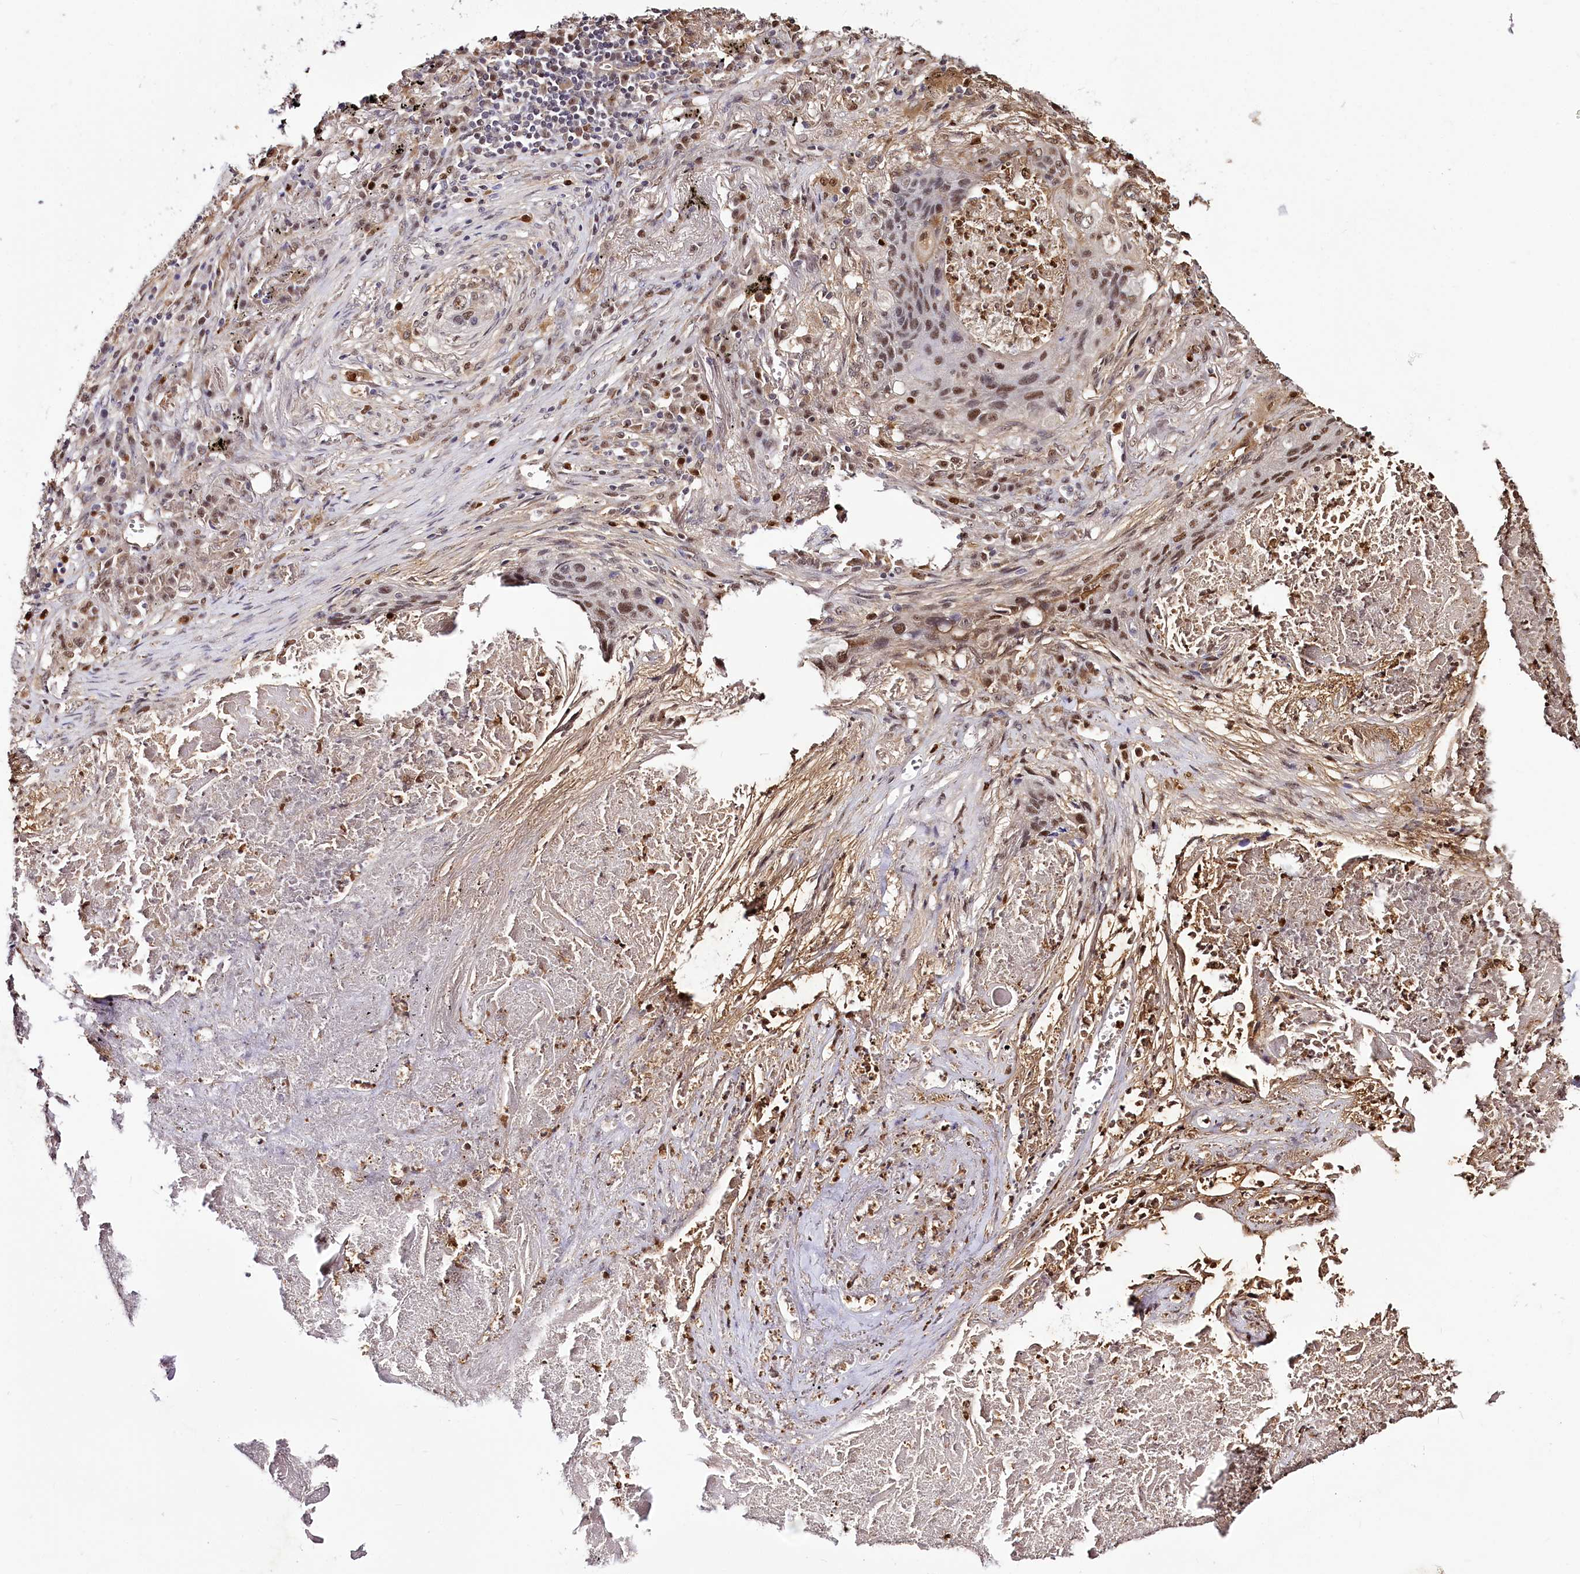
{"staining": {"intensity": "moderate", "quantity": ">75%", "location": "nuclear"}, "tissue": "lung cancer", "cell_type": "Tumor cells", "image_type": "cancer", "snomed": [{"axis": "morphology", "description": "Squamous cell carcinoma, NOS"}, {"axis": "topography", "description": "Lung"}], "caption": "High-magnification brightfield microscopy of lung cancer (squamous cell carcinoma) stained with DAB (brown) and counterstained with hematoxylin (blue). tumor cells exhibit moderate nuclear staining is present in about>75% of cells.", "gene": "GNL3L", "patient": {"sex": "female", "age": 63}}